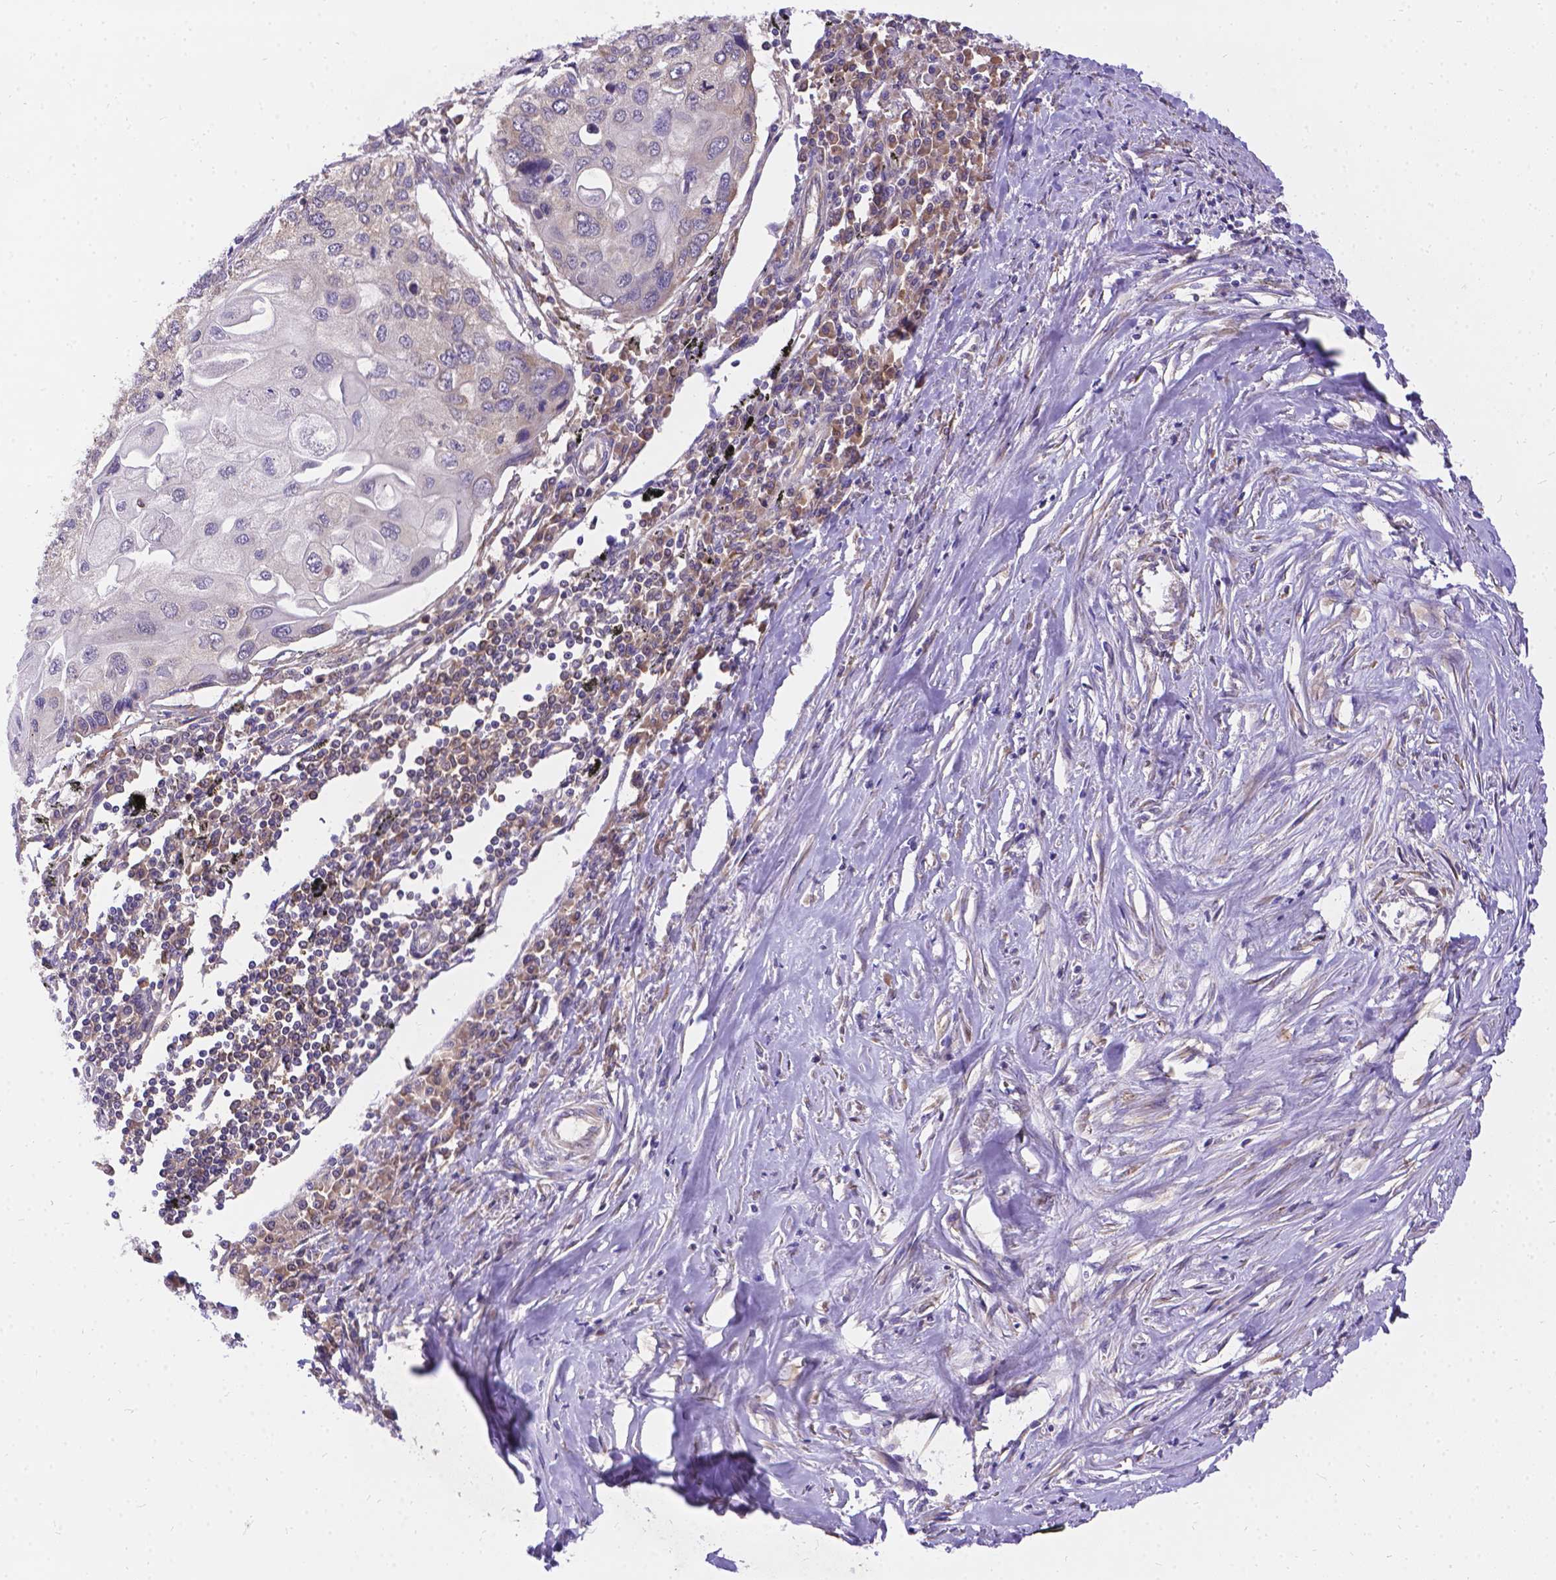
{"staining": {"intensity": "weak", "quantity": "<25%", "location": "cytoplasmic/membranous"}, "tissue": "lung cancer", "cell_type": "Tumor cells", "image_type": "cancer", "snomed": [{"axis": "morphology", "description": "Squamous cell carcinoma, NOS"}, {"axis": "morphology", "description": "Squamous cell carcinoma, metastatic, NOS"}, {"axis": "topography", "description": "Lung"}], "caption": "Tumor cells show no significant staining in lung cancer (squamous cell carcinoma).", "gene": "DENND6A", "patient": {"sex": "male", "age": 63}}